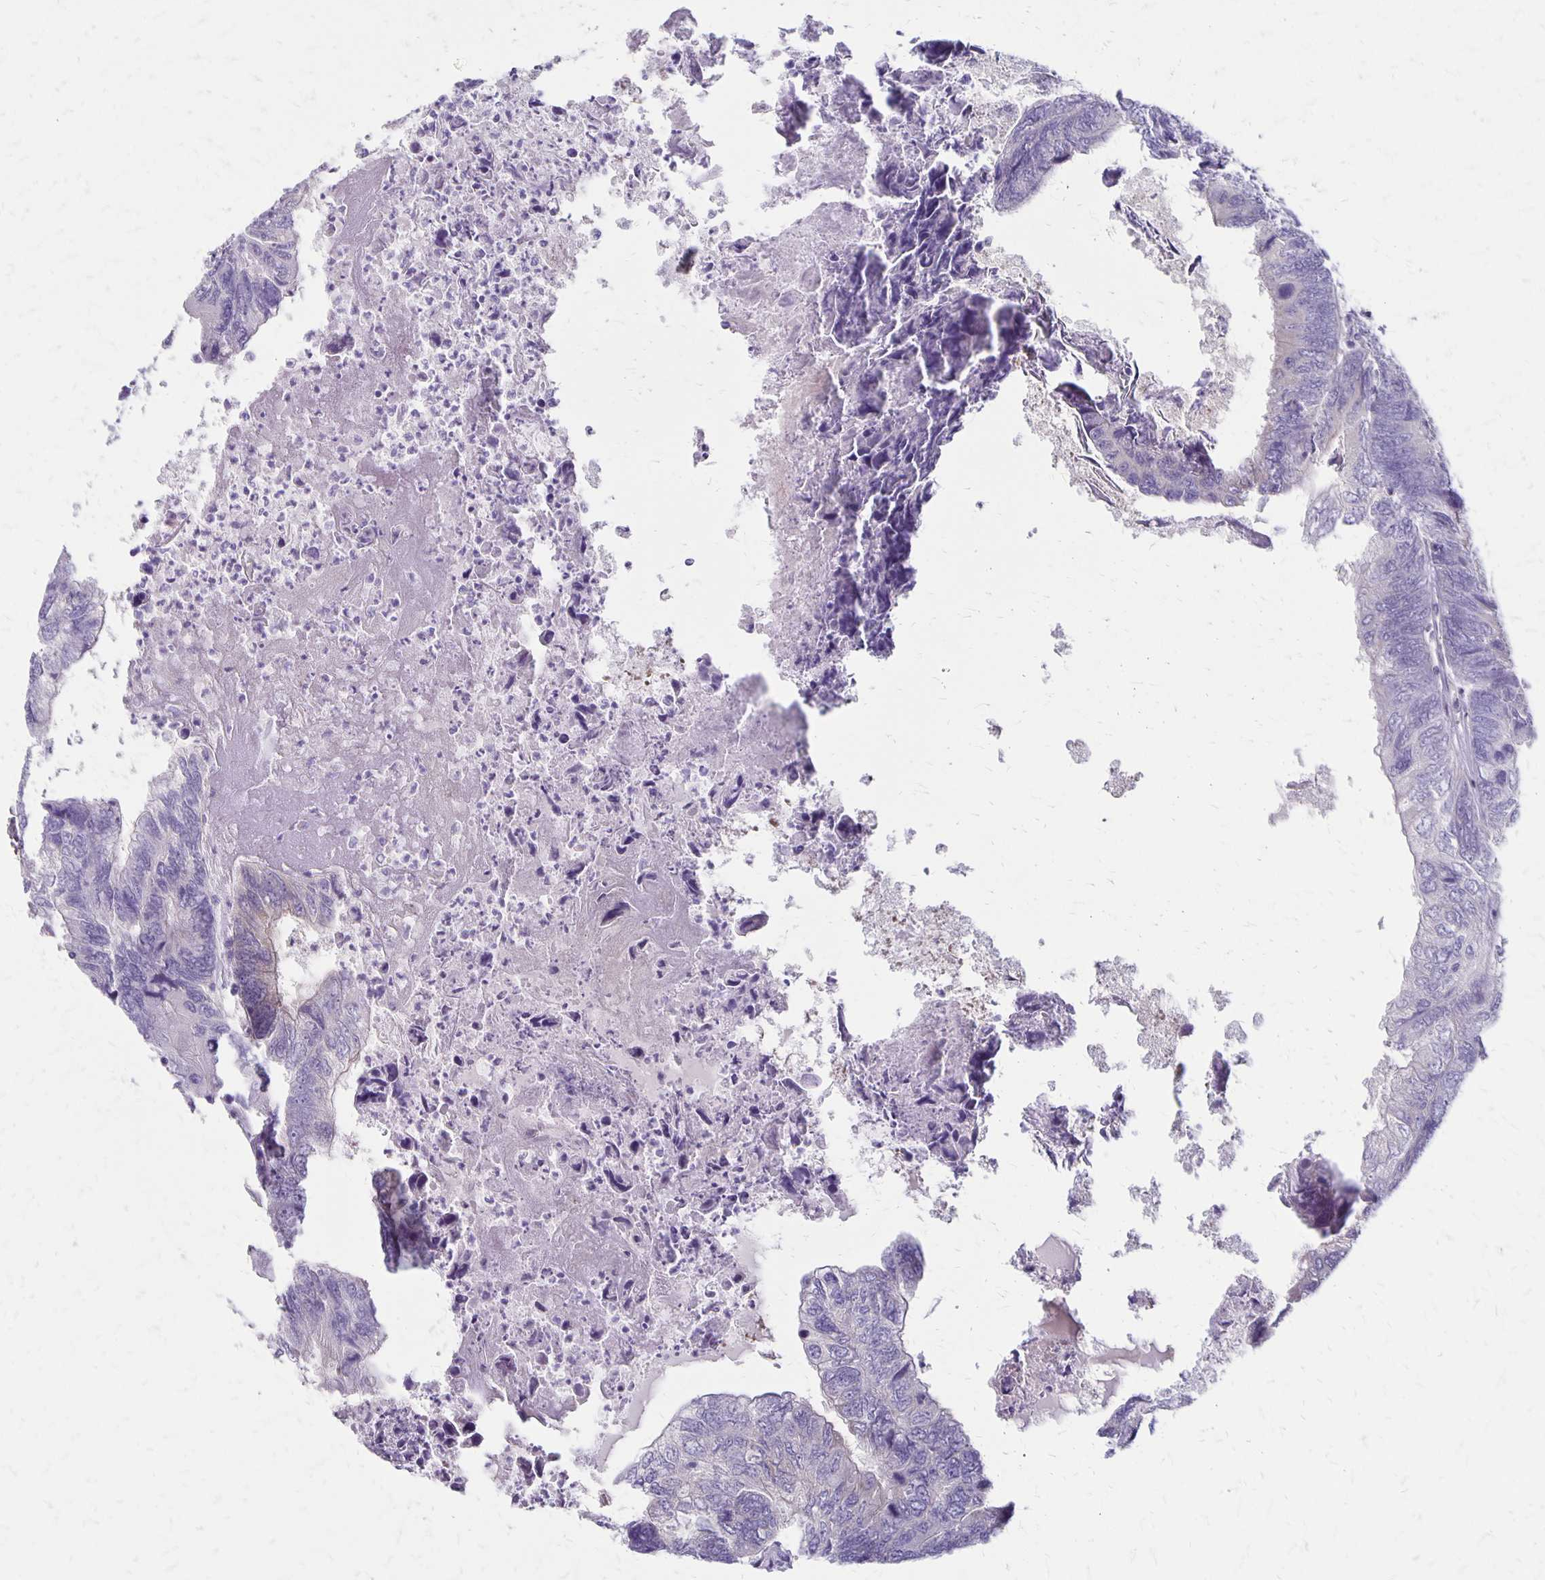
{"staining": {"intensity": "negative", "quantity": "none", "location": "none"}, "tissue": "colorectal cancer", "cell_type": "Tumor cells", "image_type": "cancer", "snomed": [{"axis": "morphology", "description": "Adenocarcinoma, NOS"}, {"axis": "topography", "description": "Colon"}], "caption": "Protein analysis of colorectal cancer reveals no significant expression in tumor cells.", "gene": "HOMER1", "patient": {"sex": "female", "age": 67}}